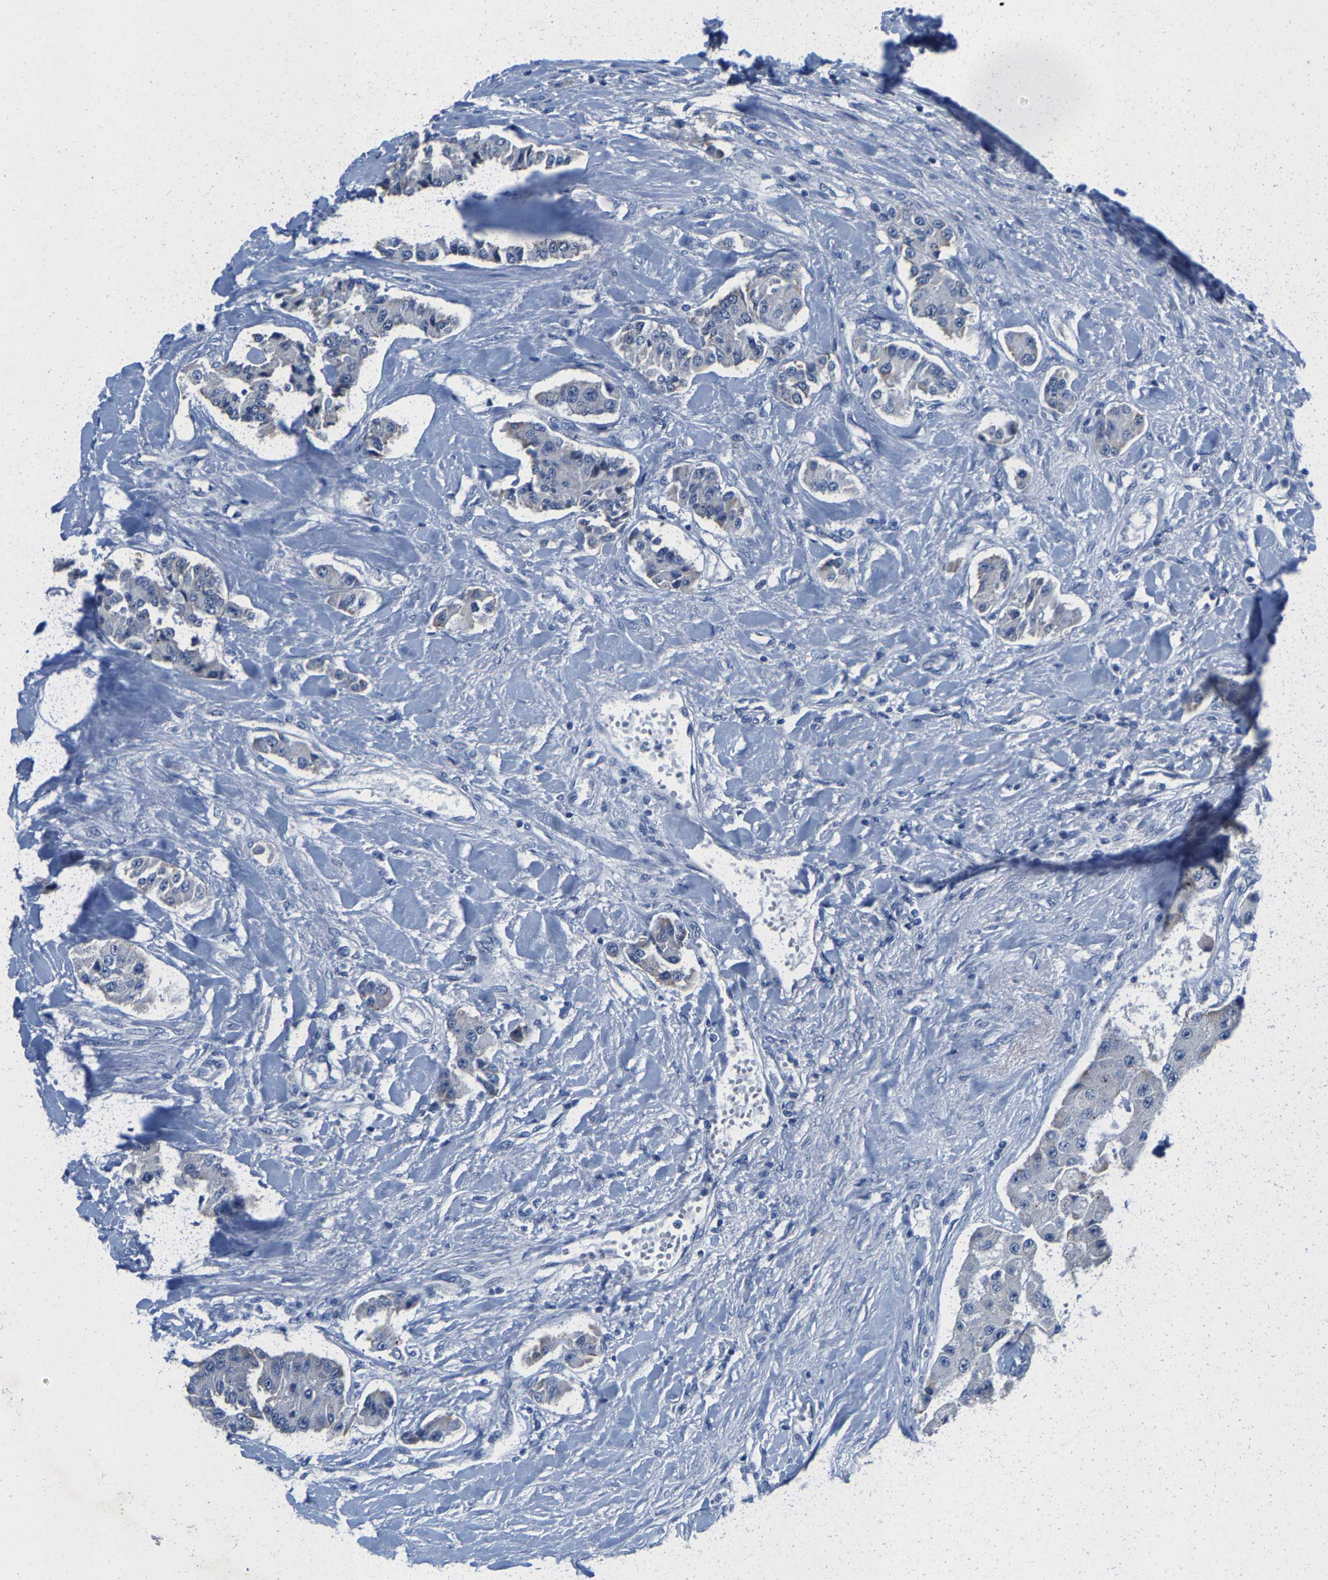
{"staining": {"intensity": "negative", "quantity": "none", "location": "none"}, "tissue": "carcinoid", "cell_type": "Tumor cells", "image_type": "cancer", "snomed": [{"axis": "morphology", "description": "Carcinoid, malignant, NOS"}, {"axis": "topography", "description": "Pancreas"}], "caption": "Tumor cells are negative for brown protein staining in carcinoid (malignant).", "gene": "KLHL1", "patient": {"sex": "male", "age": 41}}